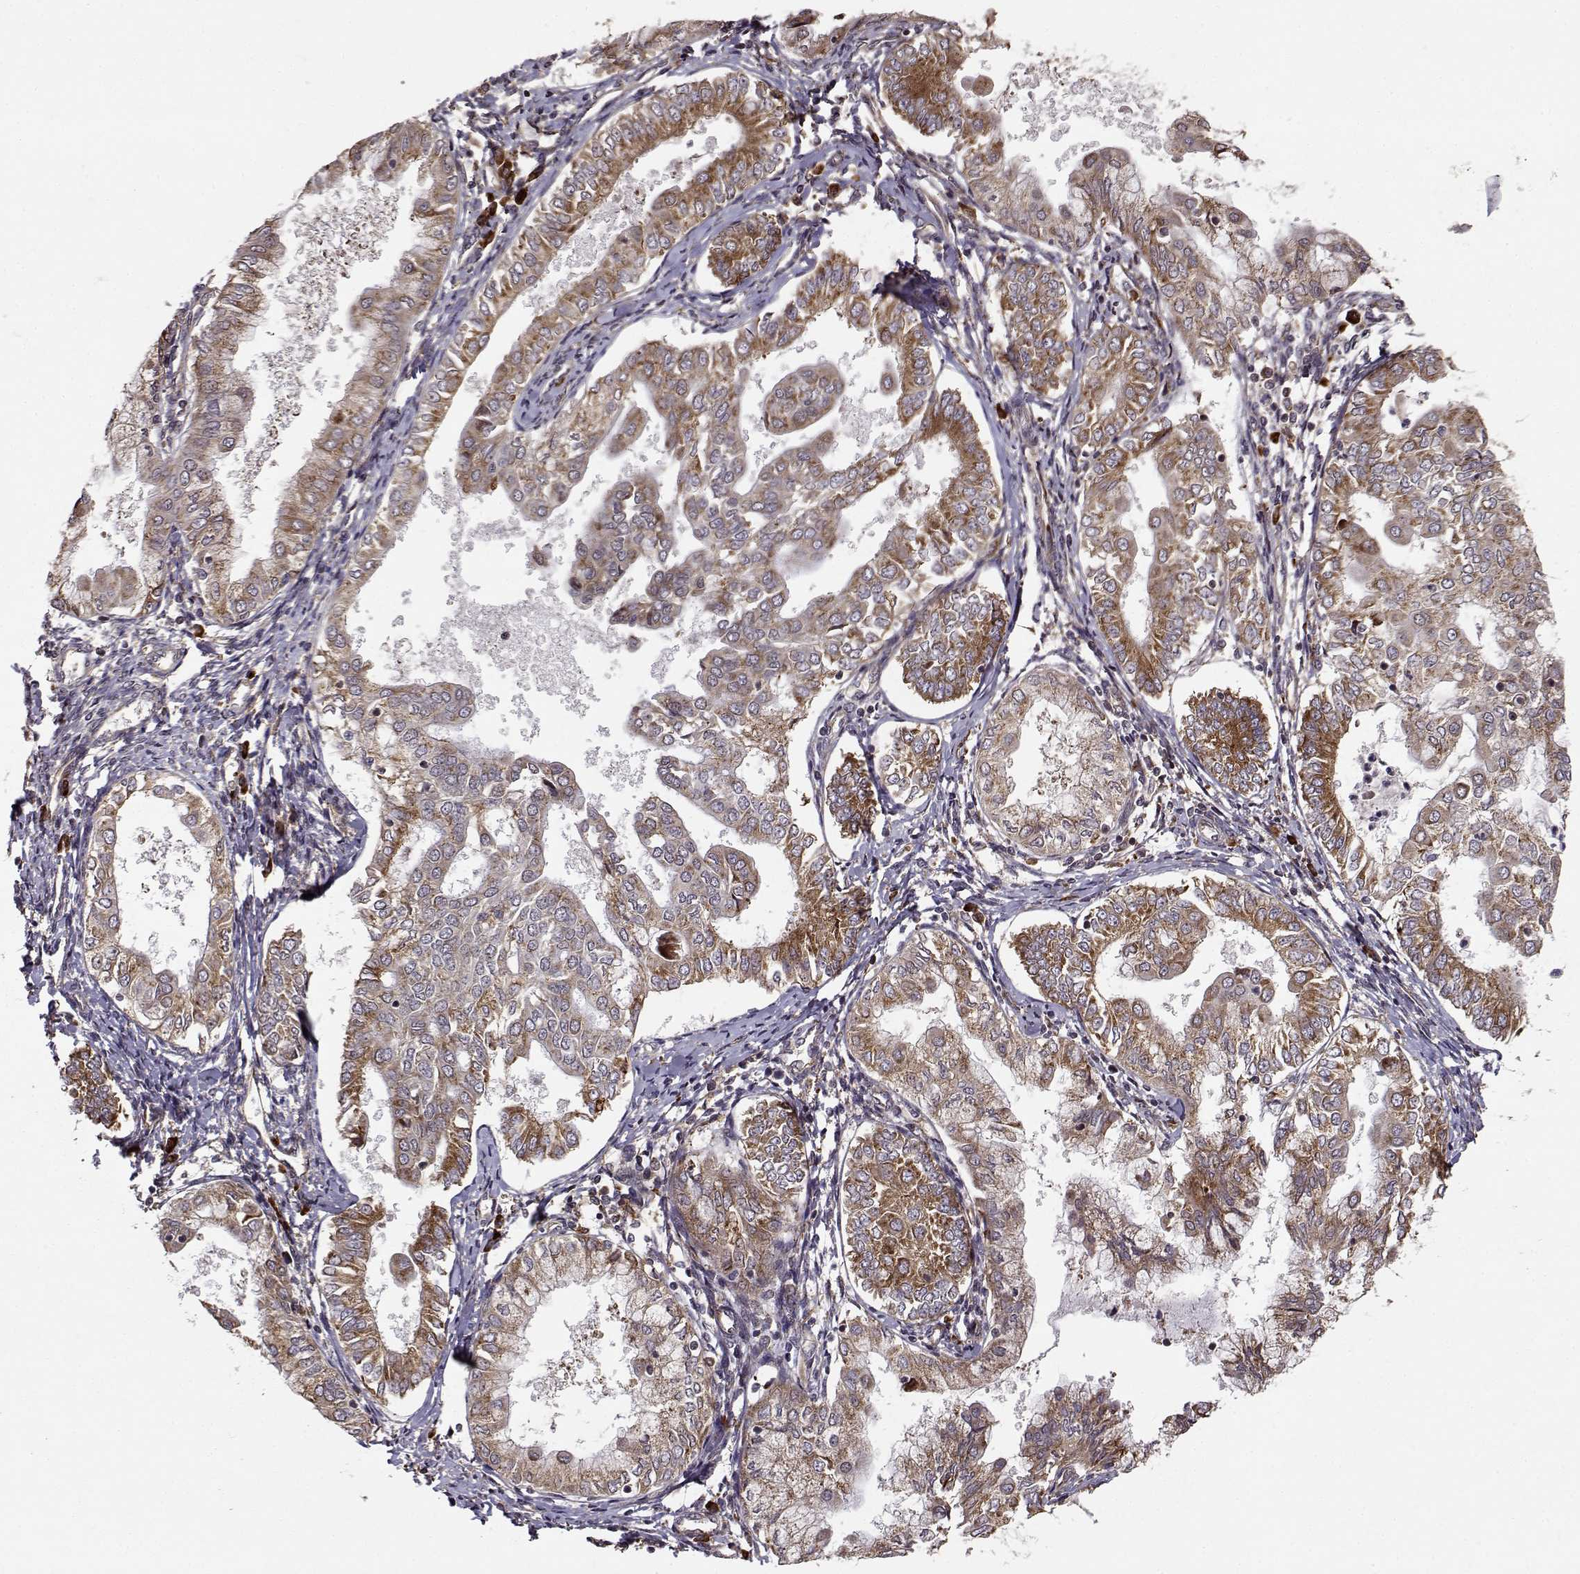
{"staining": {"intensity": "moderate", "quantity": ">75%", "location": "cytoplasmic/membranous"}, "tissue": "endometrial cancer", "cell_type": "Tumor cells", "image_type": "cancer", "snomed": [{"axis": "morphology", "description": "Adenocarcinoma, NOS"}, {"axis": "topography", "description": "Endometrium"}], "caption": "This photomicrograph shows immunohistochemistry staining of endometrial adenocarcinoma, with medium moderate cytoplasmic/membranous expression in approximately >75% of tumor cells.", "gene": "RPL31", "patient": {"sex": "female", "age": 68}}